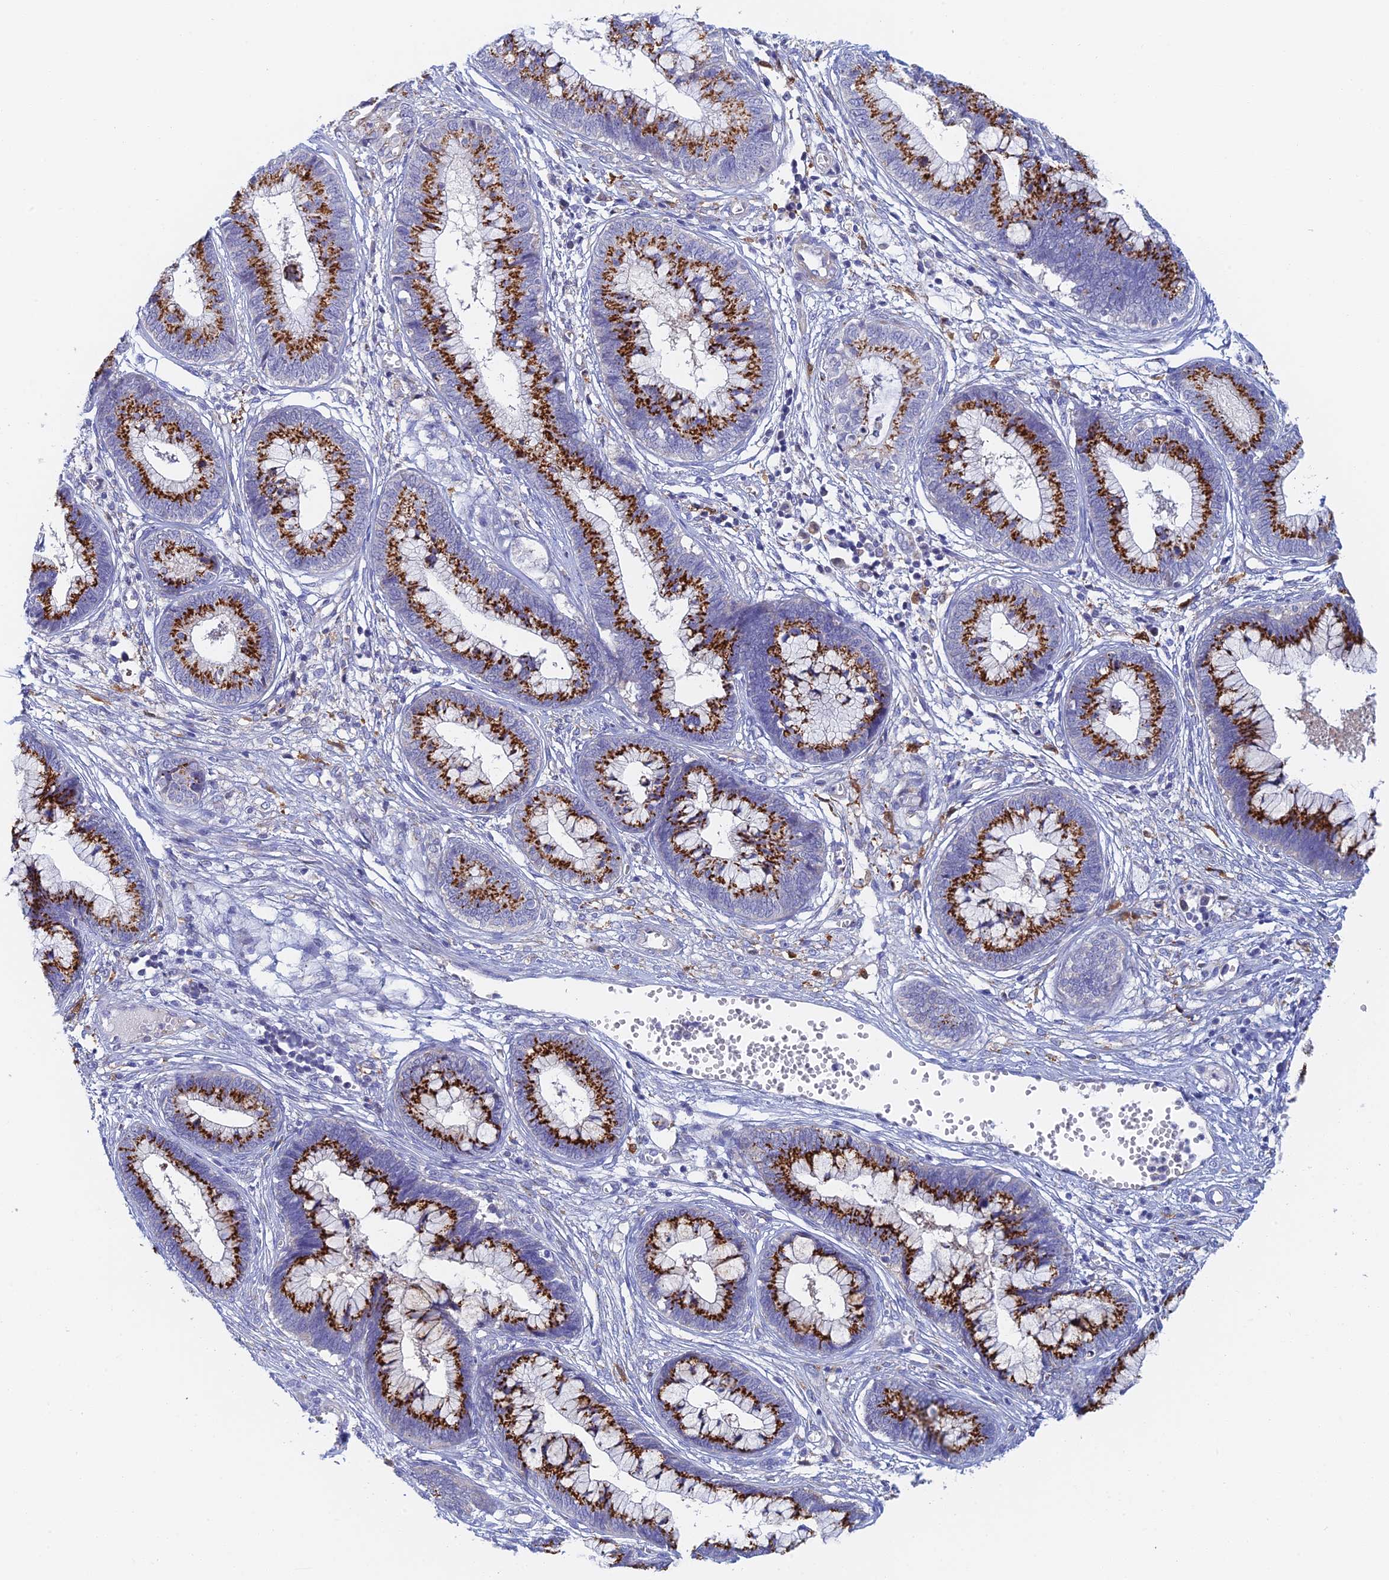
{"staining": {"intensity": "strong", "quantity": ">75%", "location": "cytoplasmic/membranous"}, "tissue": "cervical cancer", "cell_type": "Tumor cells", "image_type": "cancer", "snomed": [{"axis": "morphology", "description": "Adenocarcinoma, NOS"}, {"axis": "topography", "description": "Cervix"}], "caption": "This is an image of immunohistochemistry (IHC) staining of cervical cancer, which shows strong staining in the cytoplasmic/membranous of tumor cells.", "gene": "SLC24A3", "patient": {"sex": "female", "age": 44}}